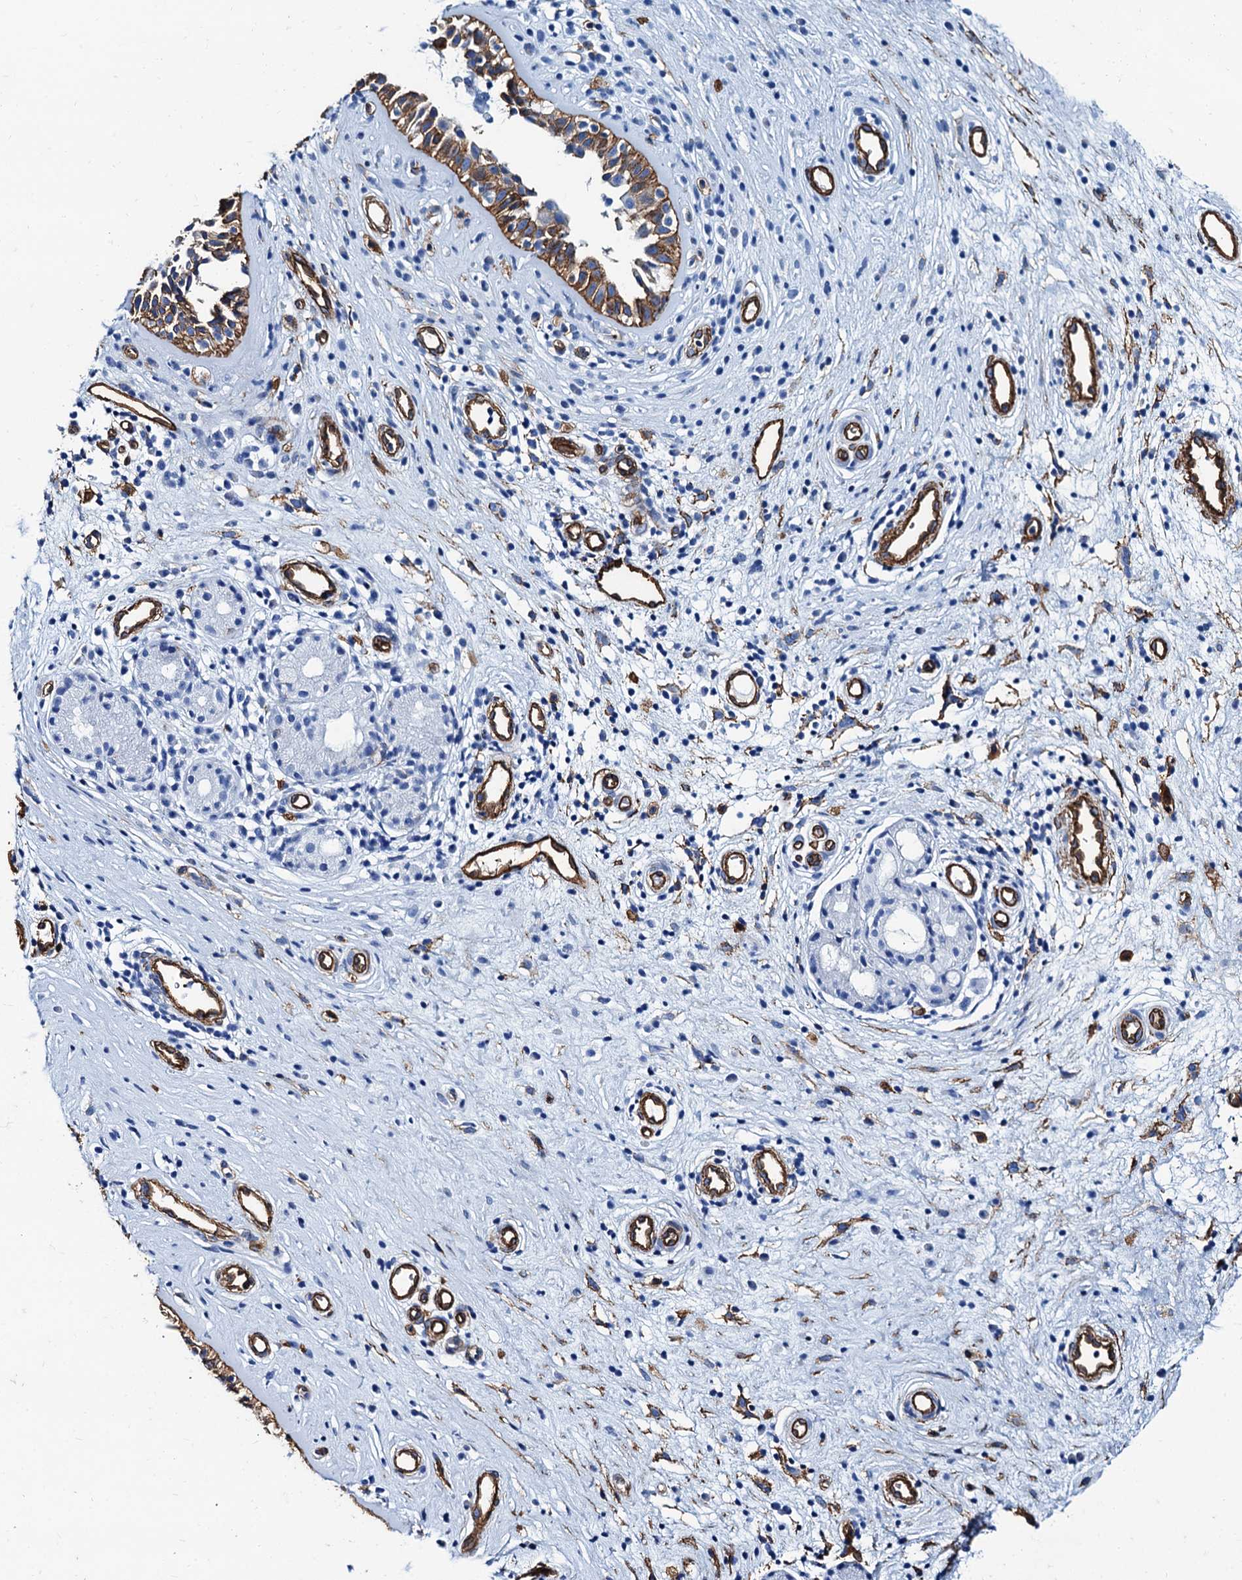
{"staining": {"intensity": "moderate", "quantity": ">75%", "location": "cytoplasmic/membranous"}, "tissue": "nasopharynx", "cell_type": "Respiratory epithelial cells", "image_type": "normal", "snomed": [{"axis": "morphology", "description": "Normal tissue, NOS"}, {"axis": "topography", "description": "Nasopharynx"}], "caption": "About >75% of respiratory epithelial cells in unremarkable human nasopharynx reveal moderate cytoplasmic/membranous protein positivity as visualized by brown immunohistochemical staining.", "gene": "CAVIN2", "patient": {"sex": "male", "age": 32}}